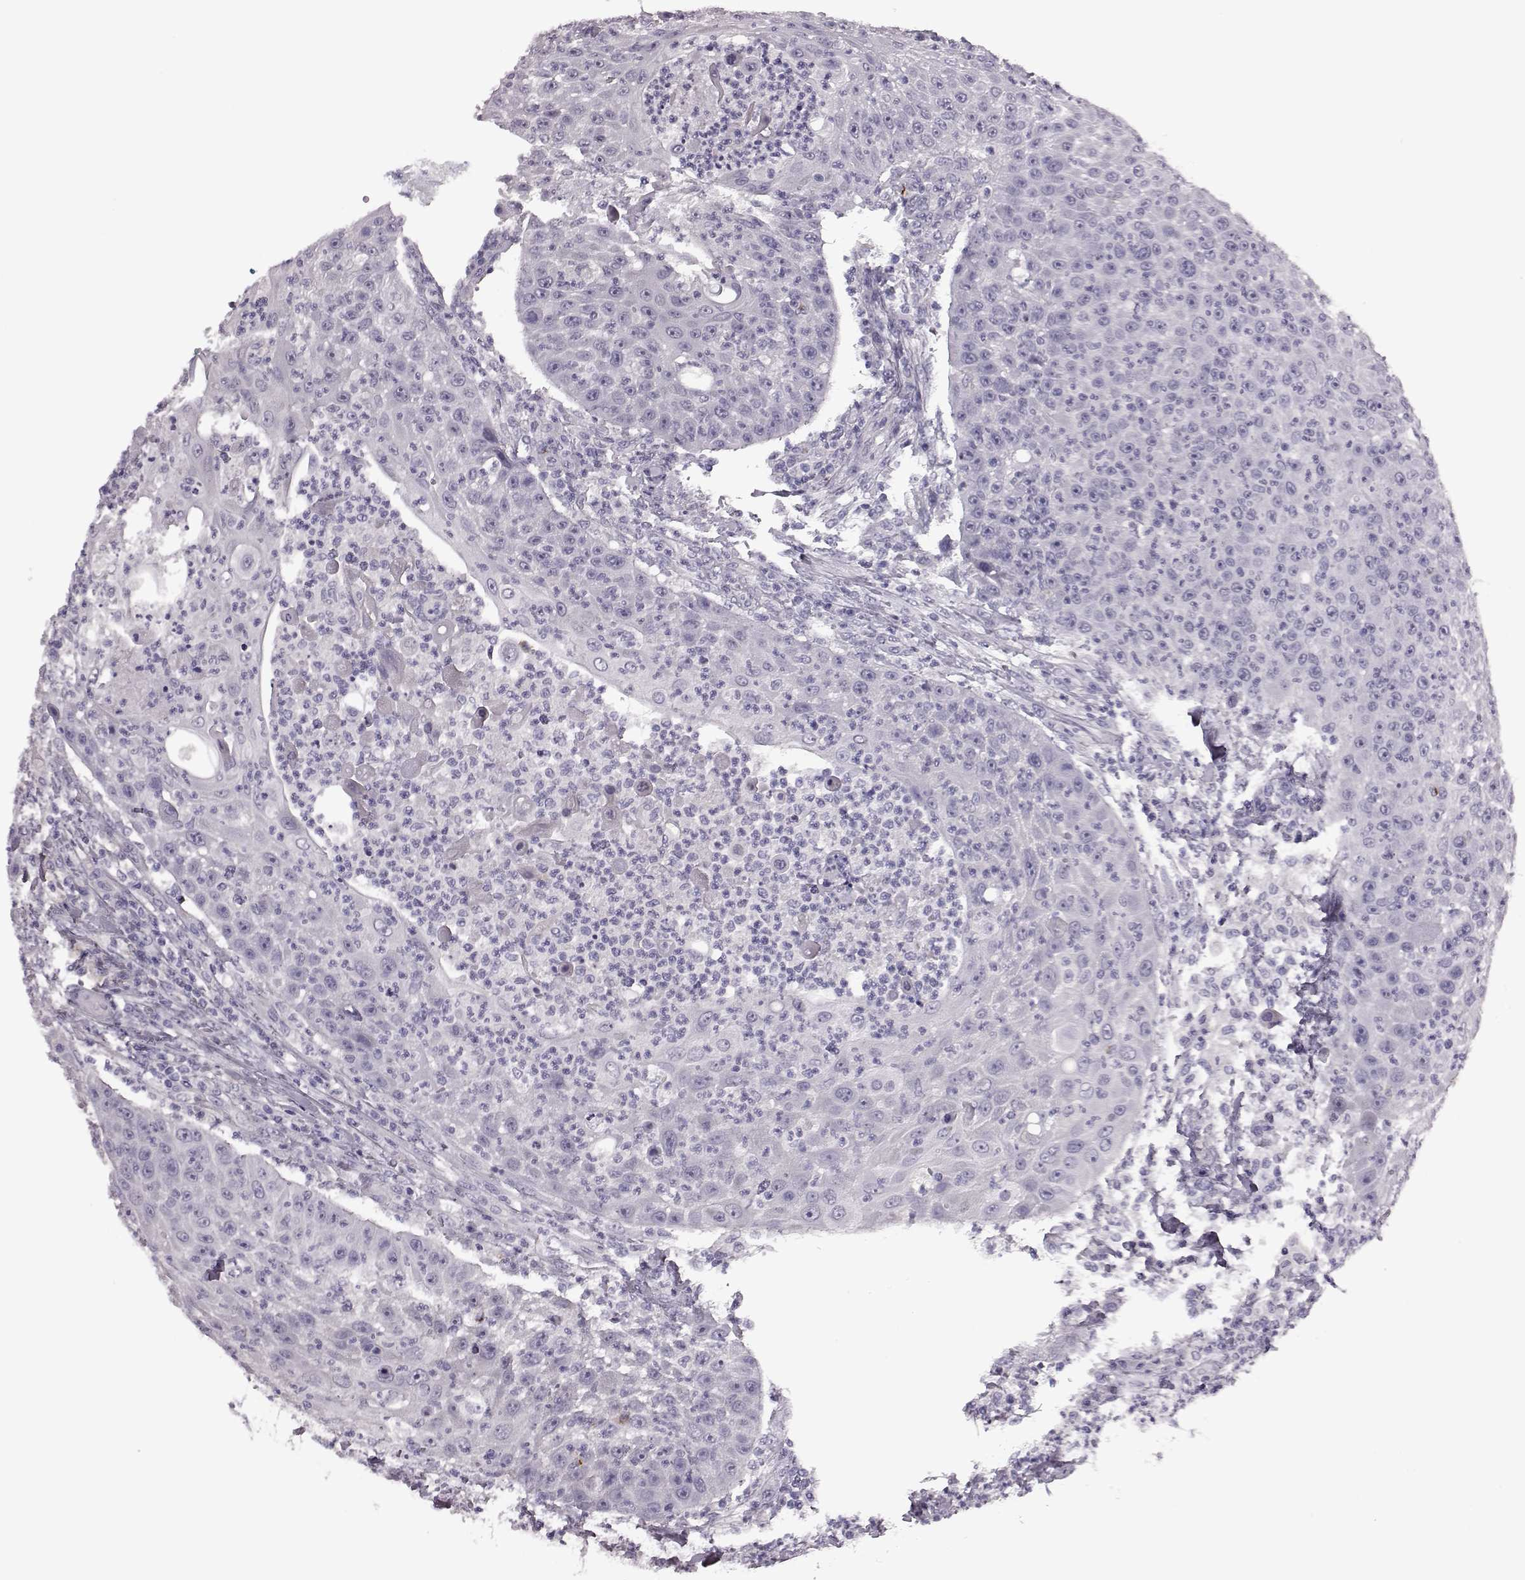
{"staining": {"intensity": "negative", "quantity": "none", "location": "none"}, "tissue": "head and neck cancer", "cell_type": "Tumor cells", "image_type": "cancer", "snomed": [{"axis": "morphology", "description": "Squamous cell carcinoma, NOS"}, {"axis": "topography", "description": "Head-Neck"}], "caption": "Photomicrograph shows no significant protein expression in tumor cells of head and neck cancer. Nuclei are stained in blue.", "gene": "SNTG1", "patient": {"sex": "male", "age": 69}}